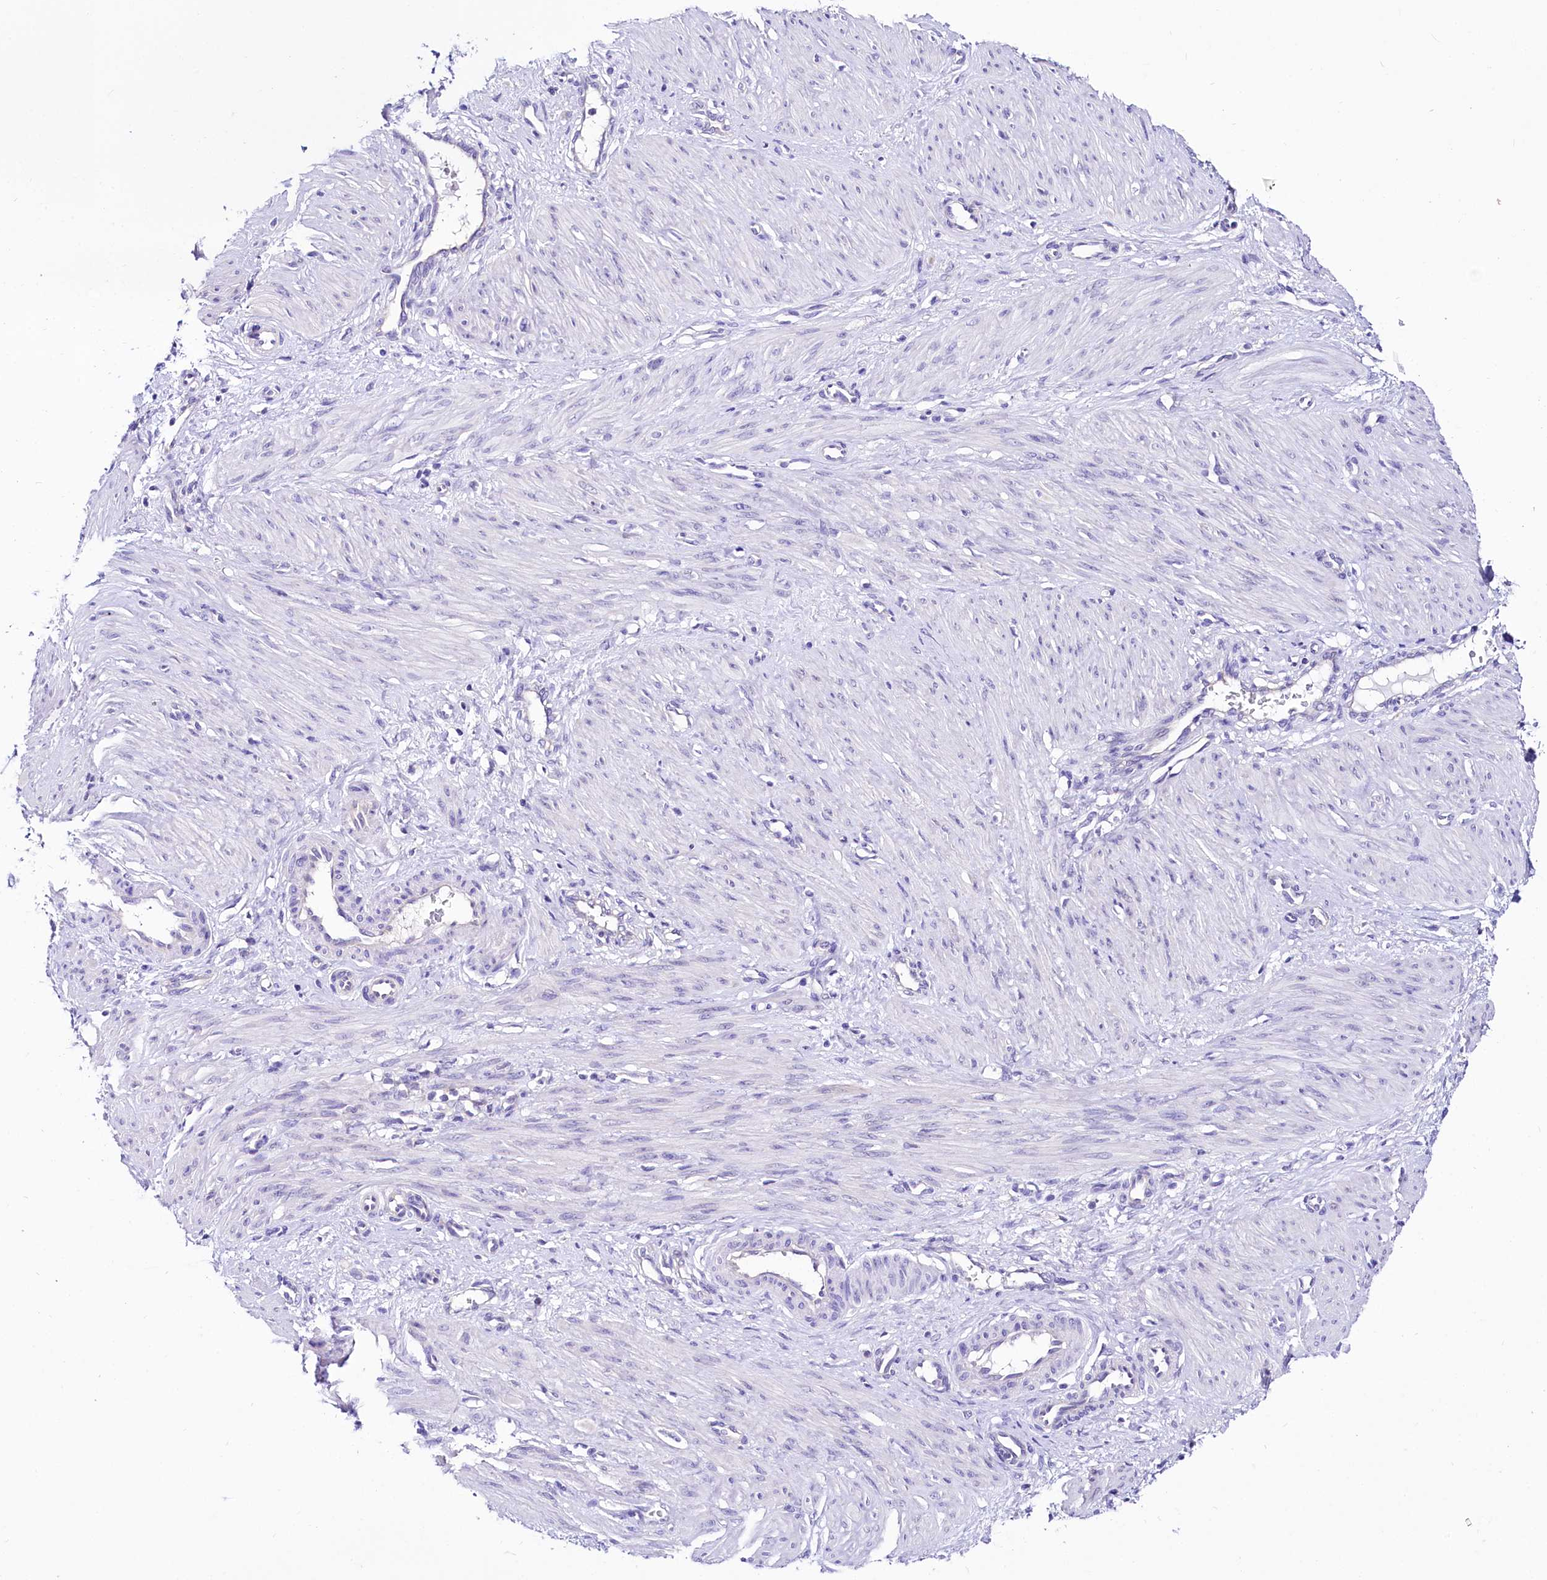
{"staining": {"intensity": "negative", "quantity": "none", "location": "none"}, "tissue": "smooth muscle", "cell_type": "Smooth muscle cells", "image_type": "normal", "snomed": [{"axis": "morphology", "description": "Normal tissue, NOS"}, {"axis": "topography", "description": "Endometrium"}], "caption": "An IHC histopathology image of unremarkable smooth muscle is shown. There is no staining in smooth muscle cells of smooth muscle.", "gene": "ABHD5", "patient": {"sex": "female", "age": 33}}